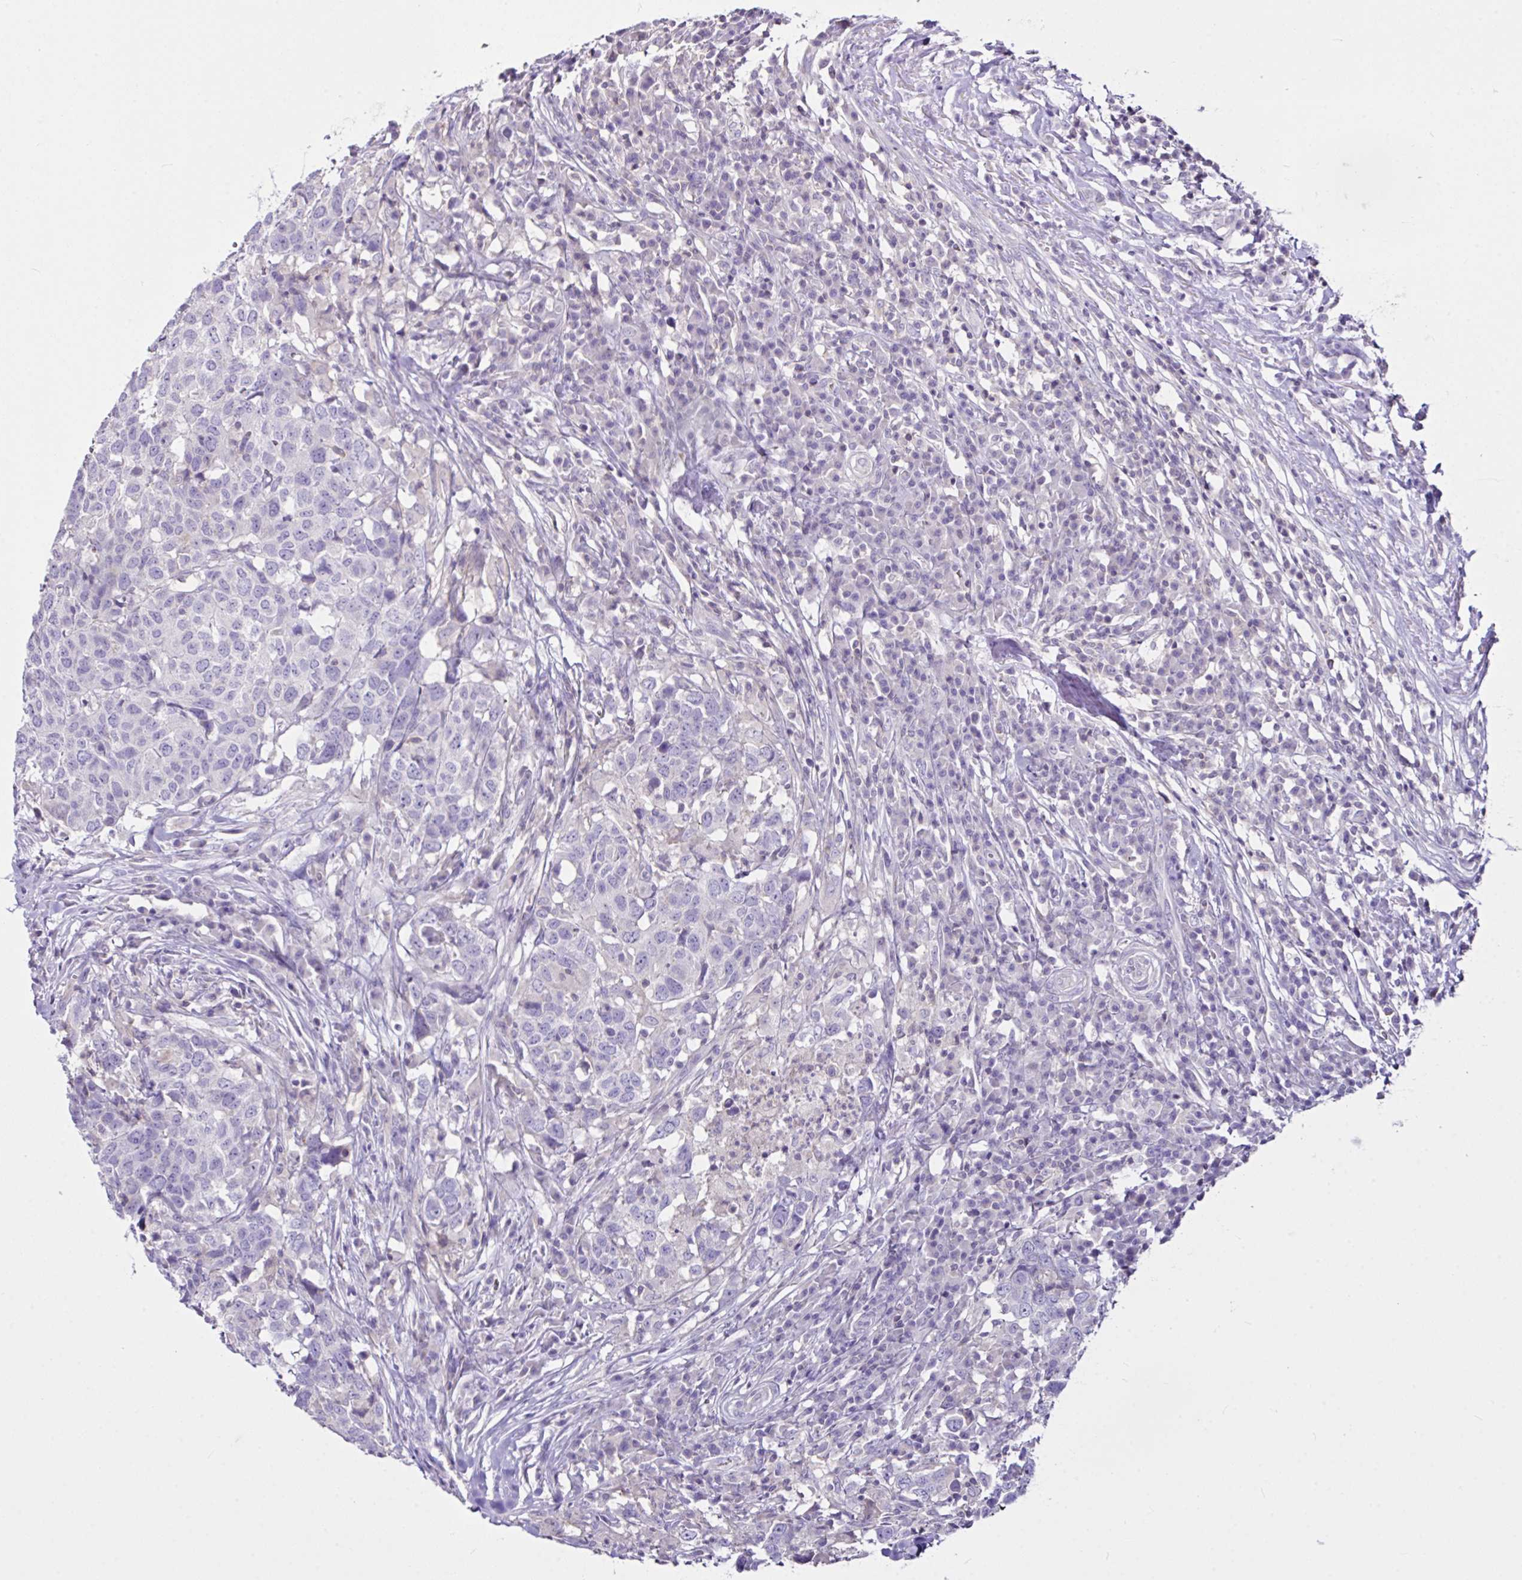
{"staining": {"intensity": "negative", "quantity": "none", "location": "none"}, "tissue": "head and neck cancer", "cell_type": "Tumor cells", "image_type": "cancer", "snomed": [{"axis": "morphology", "description": "Normal tissue, NOS"}, {"axis": "morphology", "description": "Squamous cell carcinoma, NOS"}, {"axis": "topography", "description": "Skeletal muscle"}, {"axis": "topography", "description": "Vascular tissue"}, {"axis": "topography", "description": "Peripheral nerve tissue"}, {"axis": "topography", "description": "Head-Neck"}], "caption": "This is an IHC photomicrograph of head and neck cancer (squamous cell carcinoma). There is no expression in tumor cells.", "gene": "D2HGDH", "patient": {"sex": "male", "age": 66}}